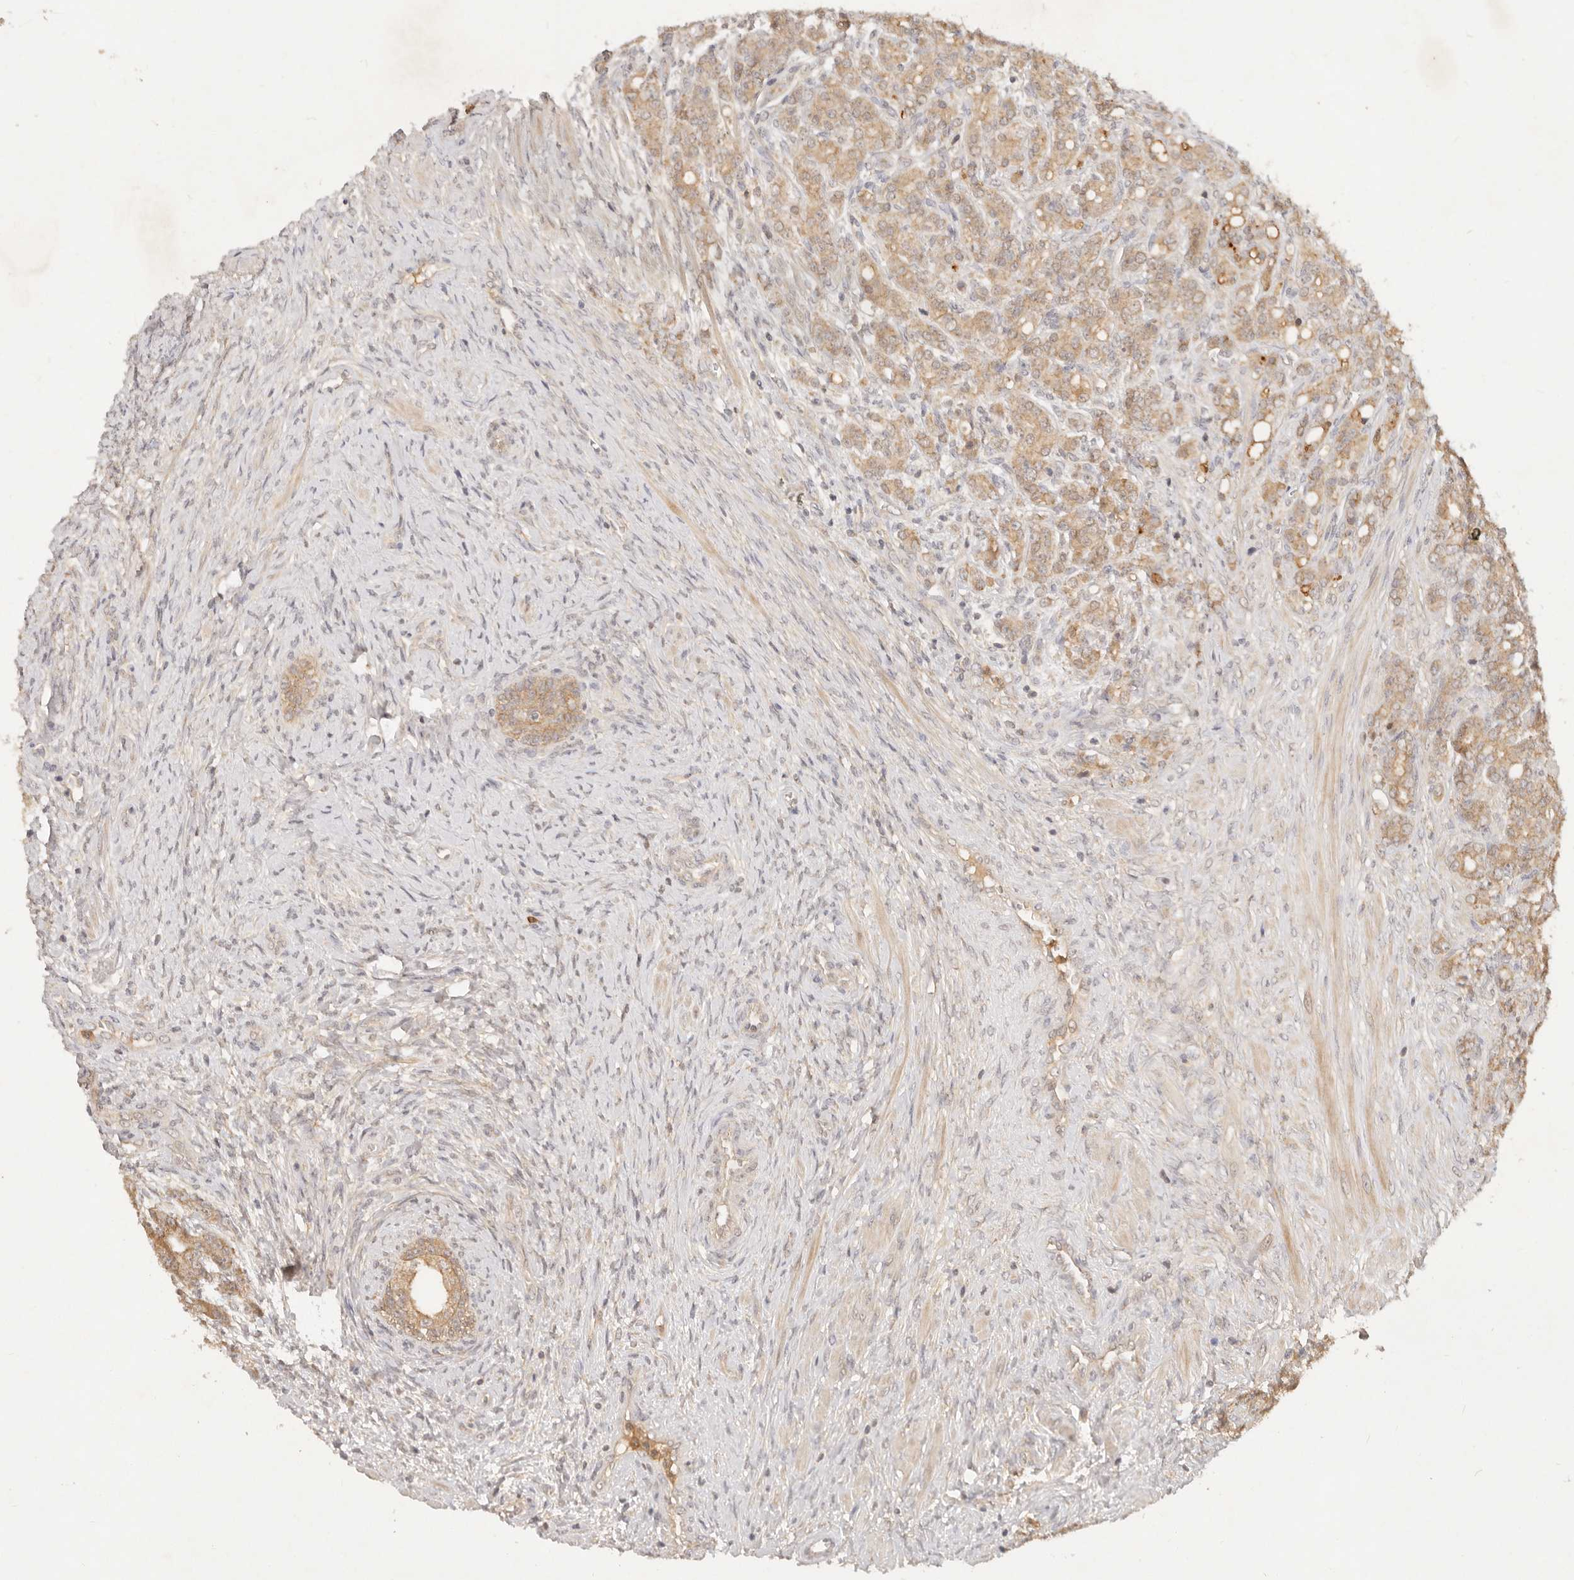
{"staining": {"intensity": "moderate", "quantity": ">75%", "location": "cytoplasmic/membranous"}, "tissue": "prostate cancer", "cell_type": "Tumor cells", "image_type": "cancer", "snomed": [{"axis": "morphology", "description": "Adenocarcinoma, High grade"}, {"axis": "topography", "description": "Prostate"}], "caption": "Moderate cytoplasmic/membranous expression is seen in about >75% of tumor cells in prostate high-grade adenocarcinoma.", "gene": "FREM2", "patient": {"sex": "male", "age": 62}}